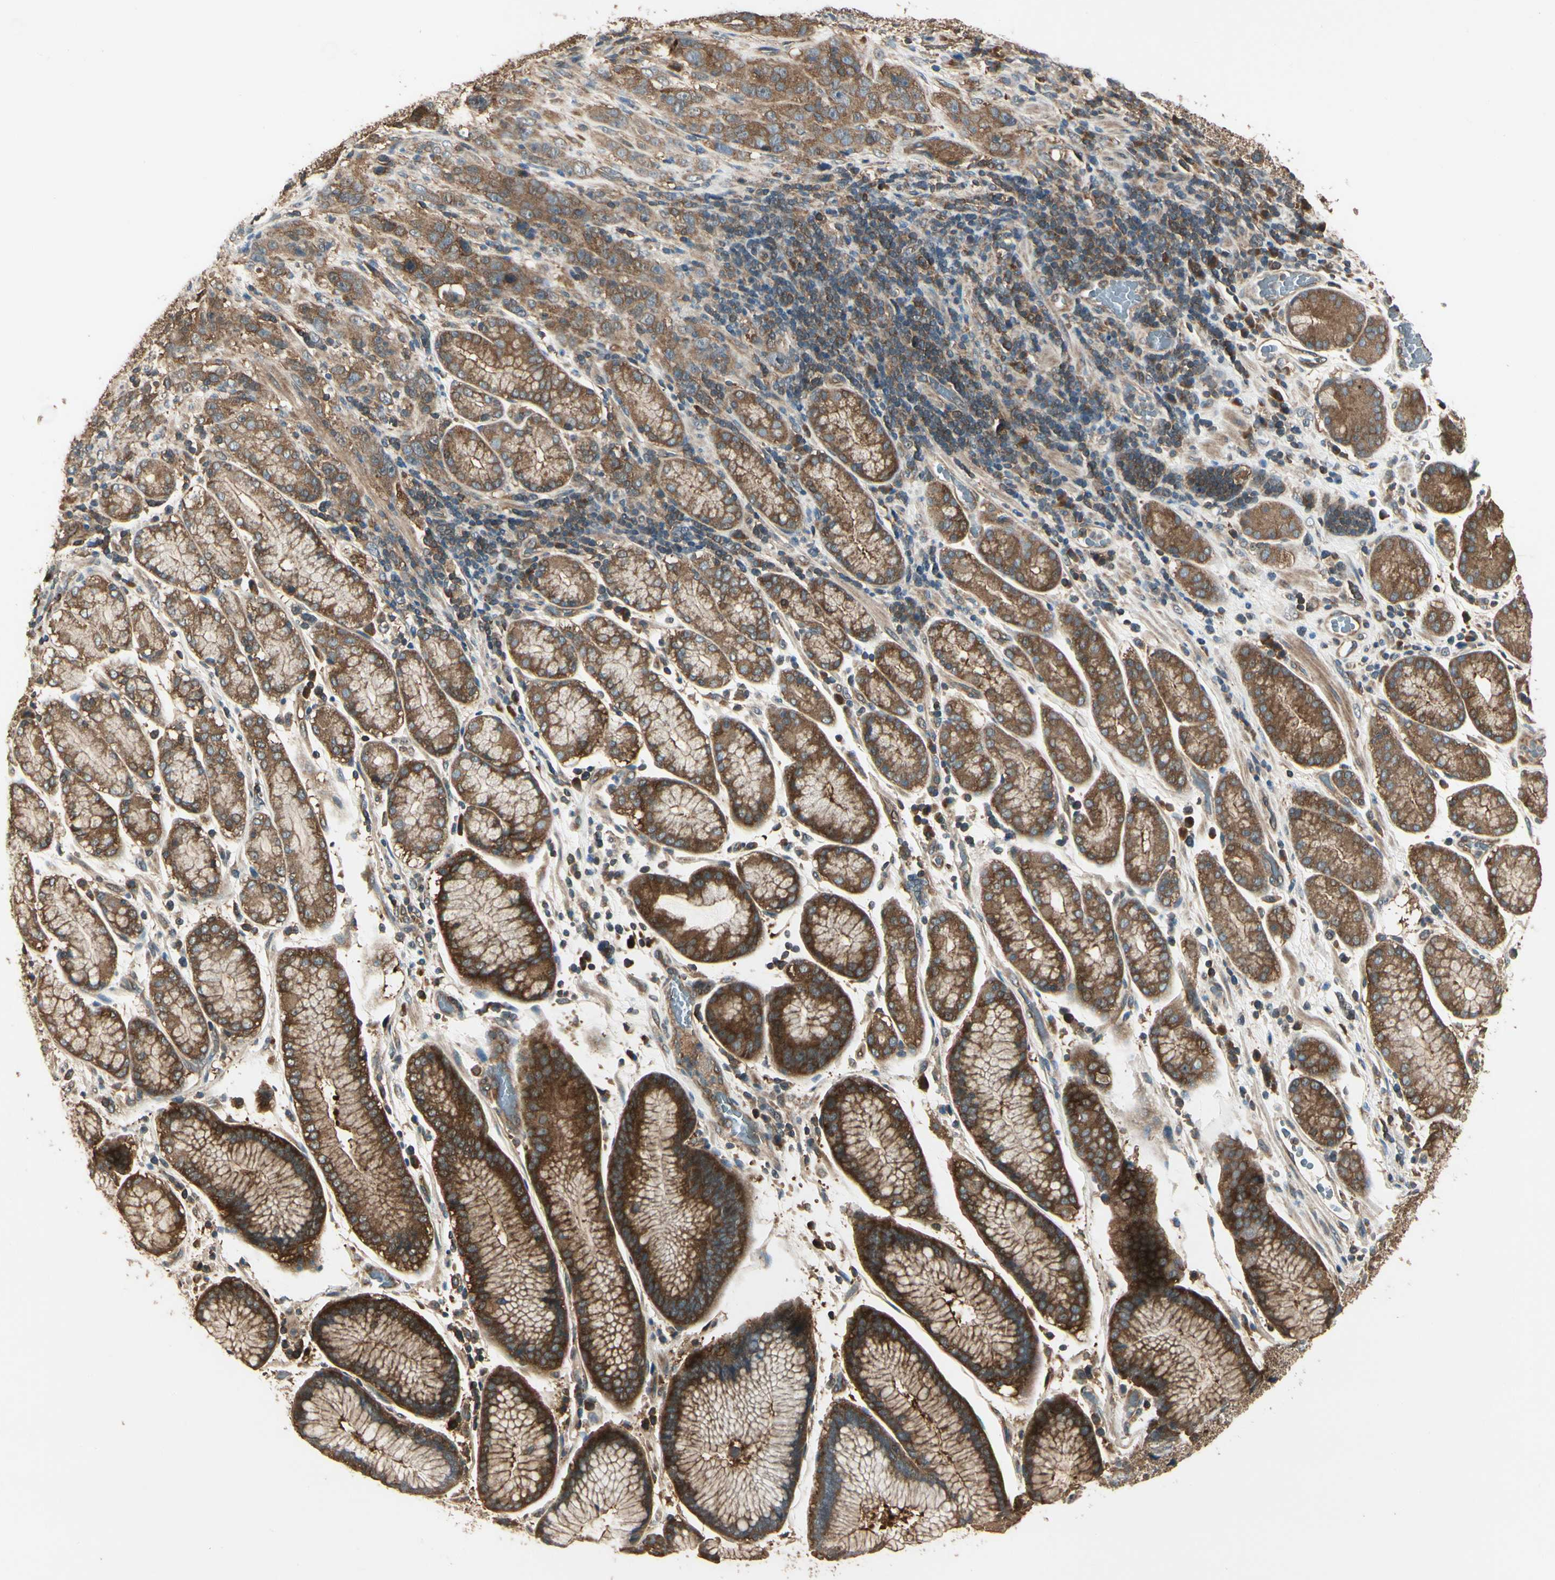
{"staining": {"intensity": "moderate", "quantity": ">75%", "location": "cytoplasmic/membranous"}, "tissue": "stomach cancer", "cell_type": "Tumor cells", "image_type": "cancer", "snomed": [{"axis": "morphology", "description": "Normal tissue, NOS"}, {"axis": "morphology", "description": "Adenocarcinoma, NOS"}, {"axis": "topography", "description": "Stomach"}], "caption": "Immunohistochemistry (IHC) of human stomach cancer (adenocarcinoma) reveals medium levels of moderate cytoplasmic/membranous staining in about >75% of tumor cells.", "gene": "CCT7", "patient": {"sex": "male", "age": 48}}